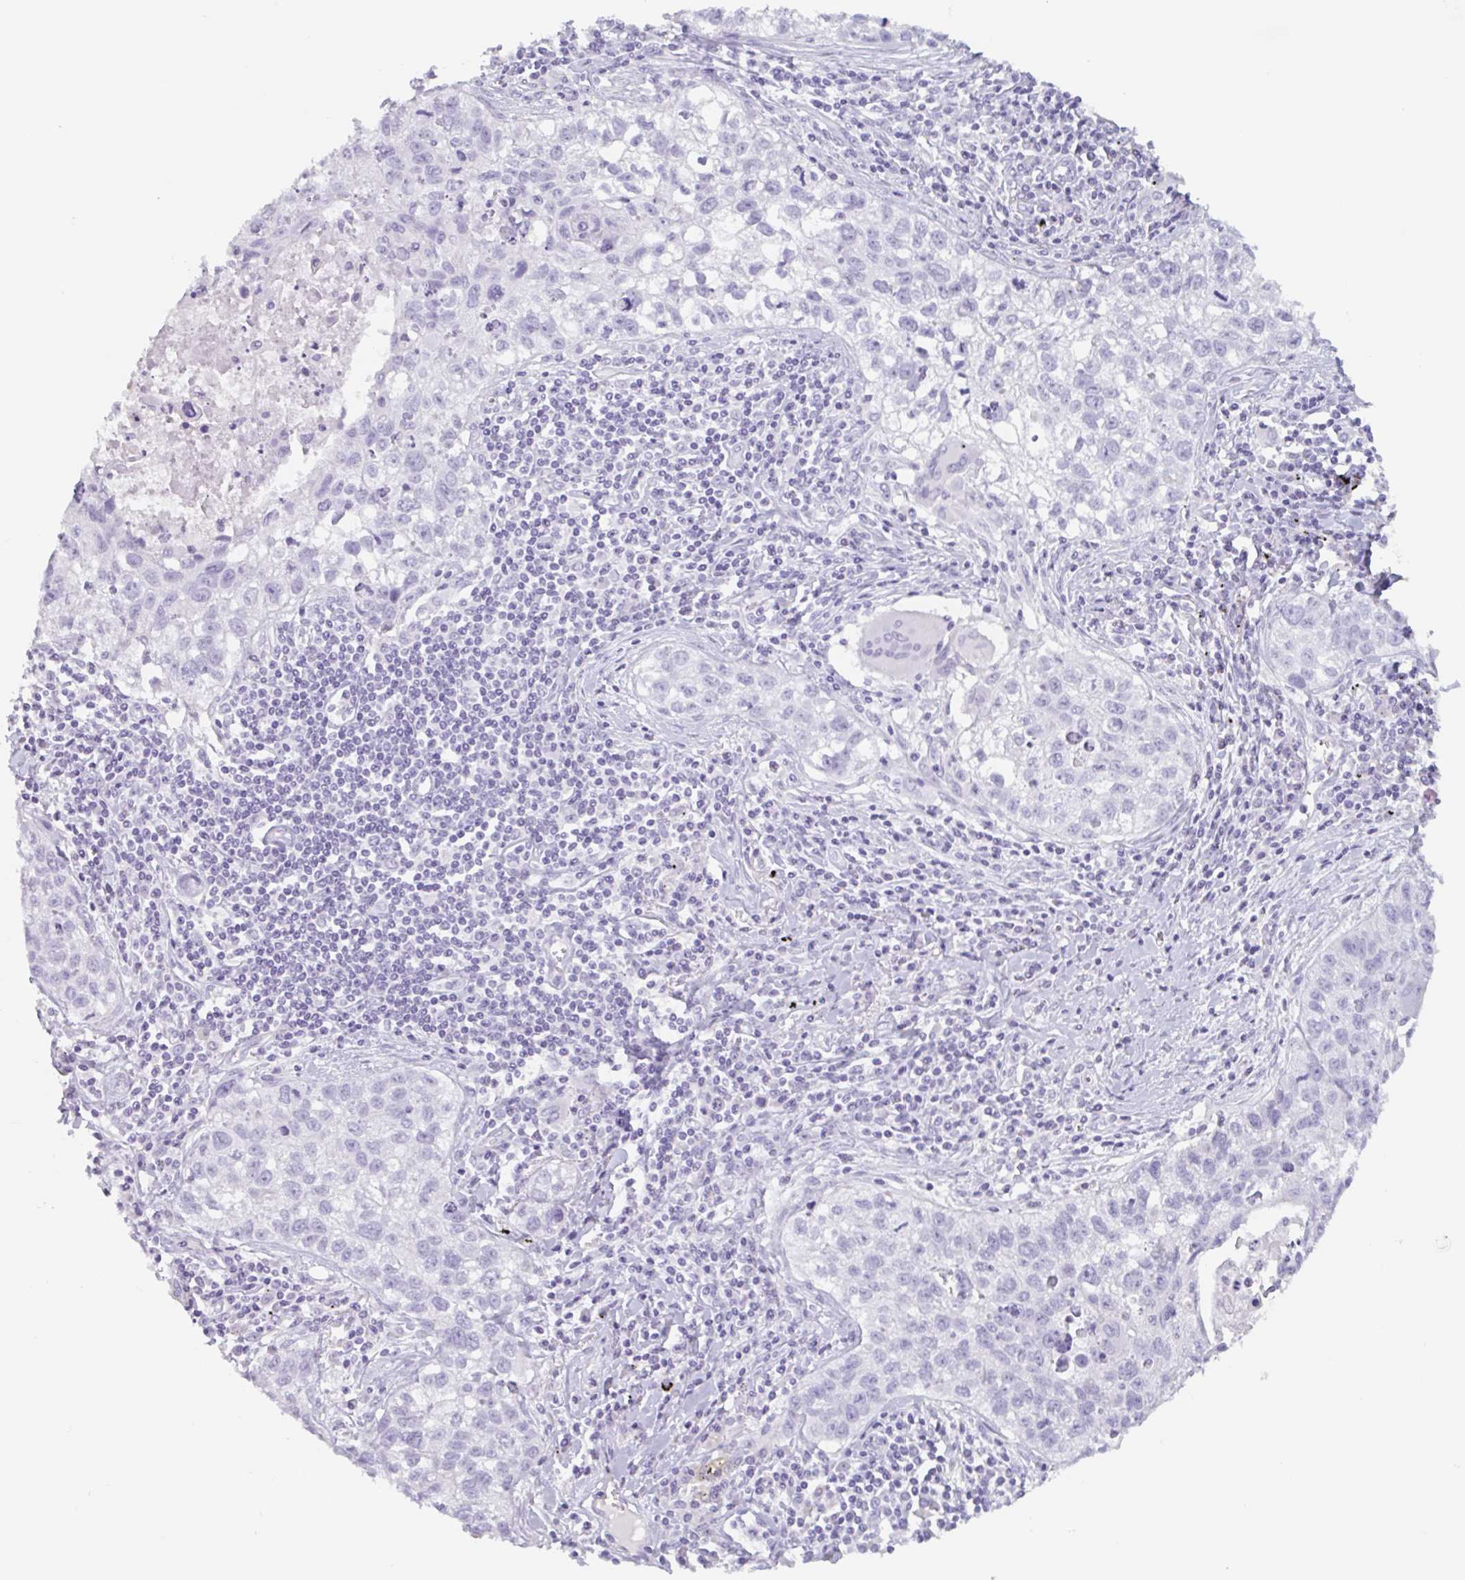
{"staining": {"intensity": "negative", "quantity": "none", "location": "none"}, "tissue": "lung cancer", "cell_type": "Tumor cells", "image_type": "cancer", "snomed": [{"axis": "morphology", "description": "Squamous cell carcinoma, NOS"}, {"axis": "topography", "description": "Lung"}], "caption": "Tumor cells show no significant protein positivity in lung cancer.", "gene": "EMC4", "patient": {"sex": "male", "age": 74}}